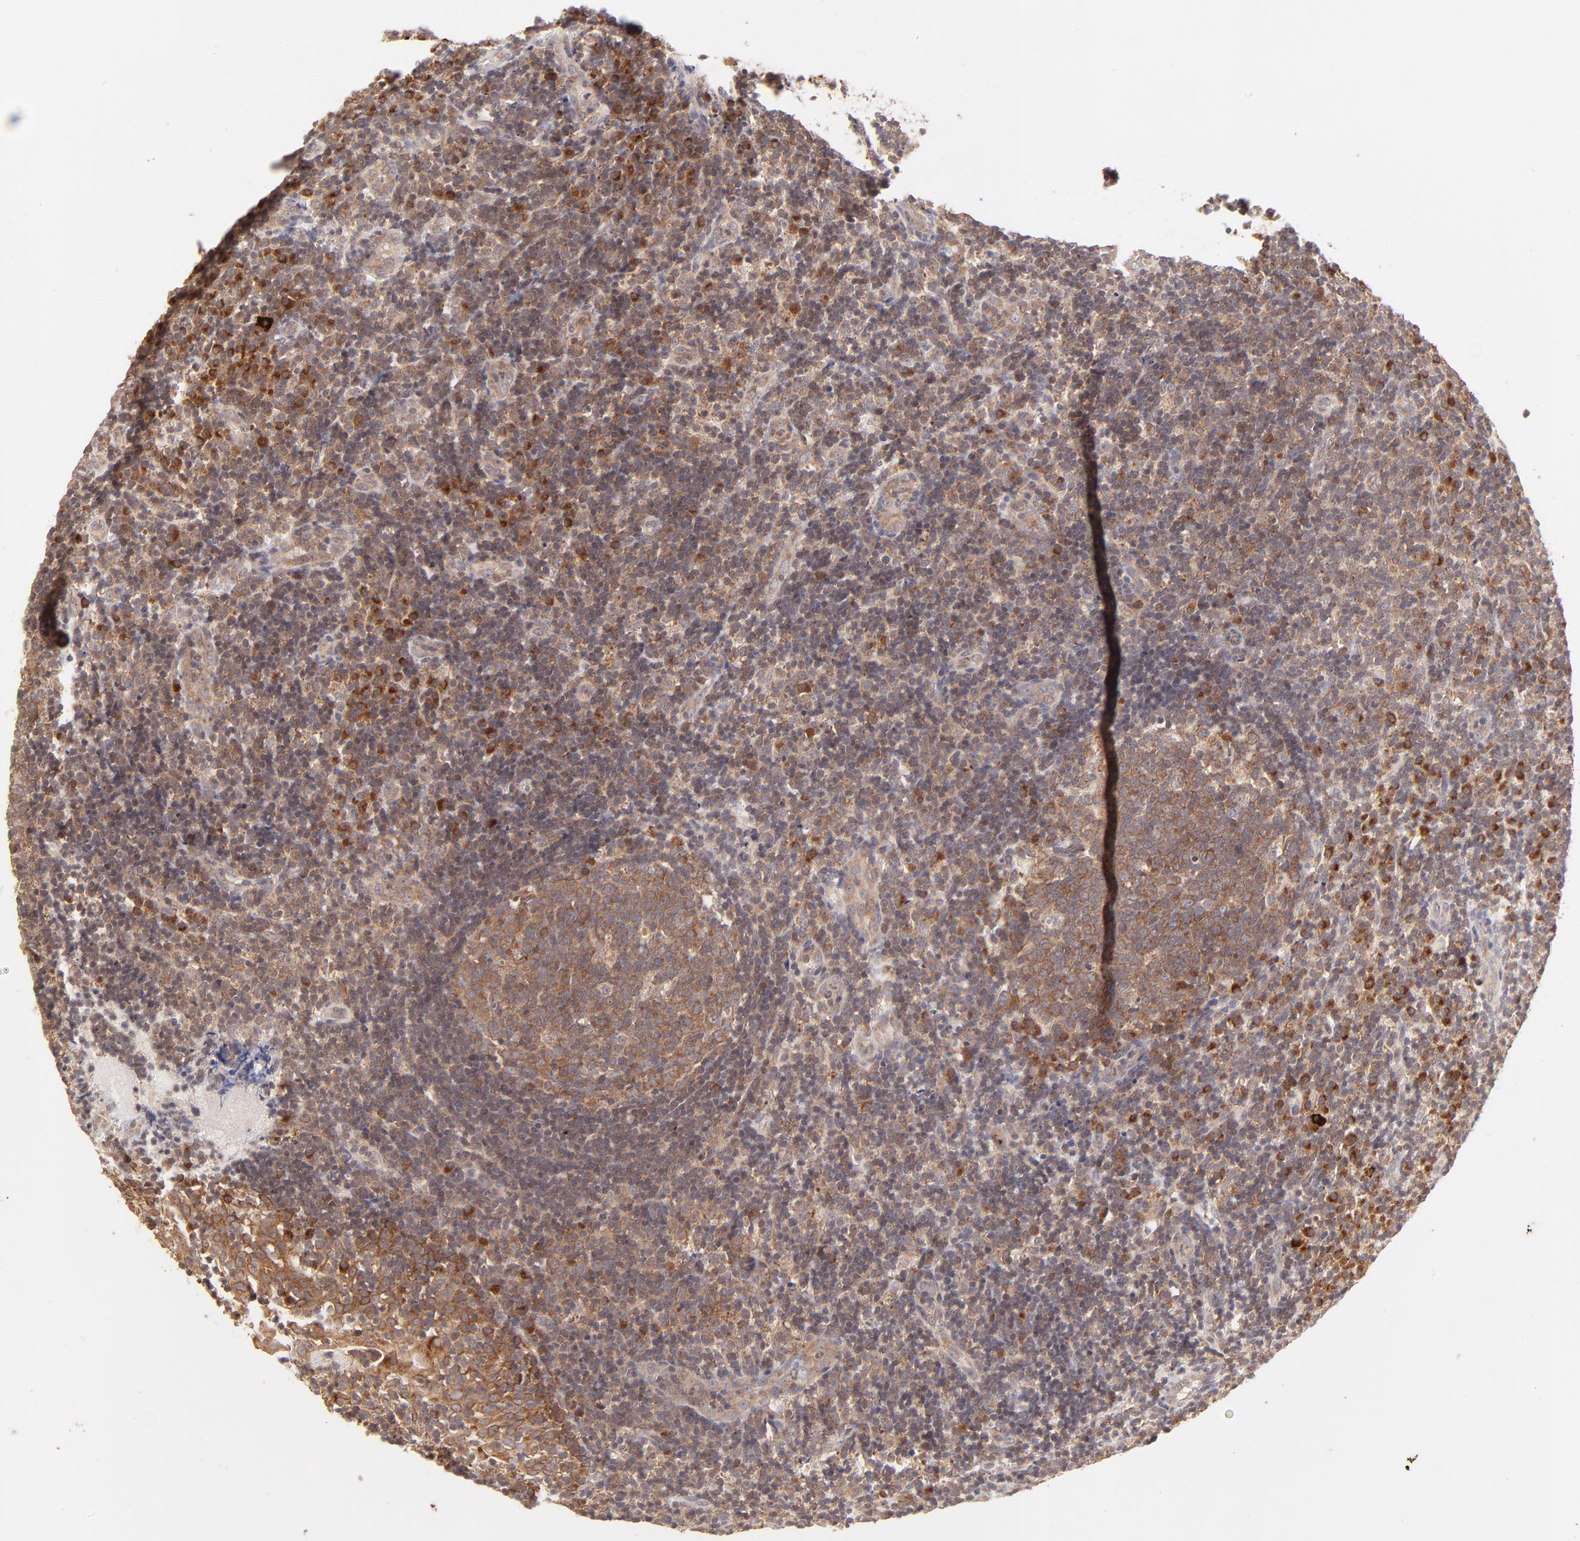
{"staining": {"intensity": "moderate", "quantity": ">75%", "location": "cytoplasmic/membranous"}, "tissue": "tonsil", "cell_type": "Germinal center cells", "image_type": "normal", "snomed": [{"axis": "morphology", "description": "Normal tissue, NOS"}, {"axis": "topography", "description": "Tonsil"}], "caption": "Brown immunohistochemical staining in benign human tonsil reveals moderate cytoplasmic/membranous positivity in approximately >75% of germinal center cells. The protein is shown in brown color, while the nuclei are stained blue.", "gene": "TNRC6B", "patient": {"sex": "female", "age": 40}}